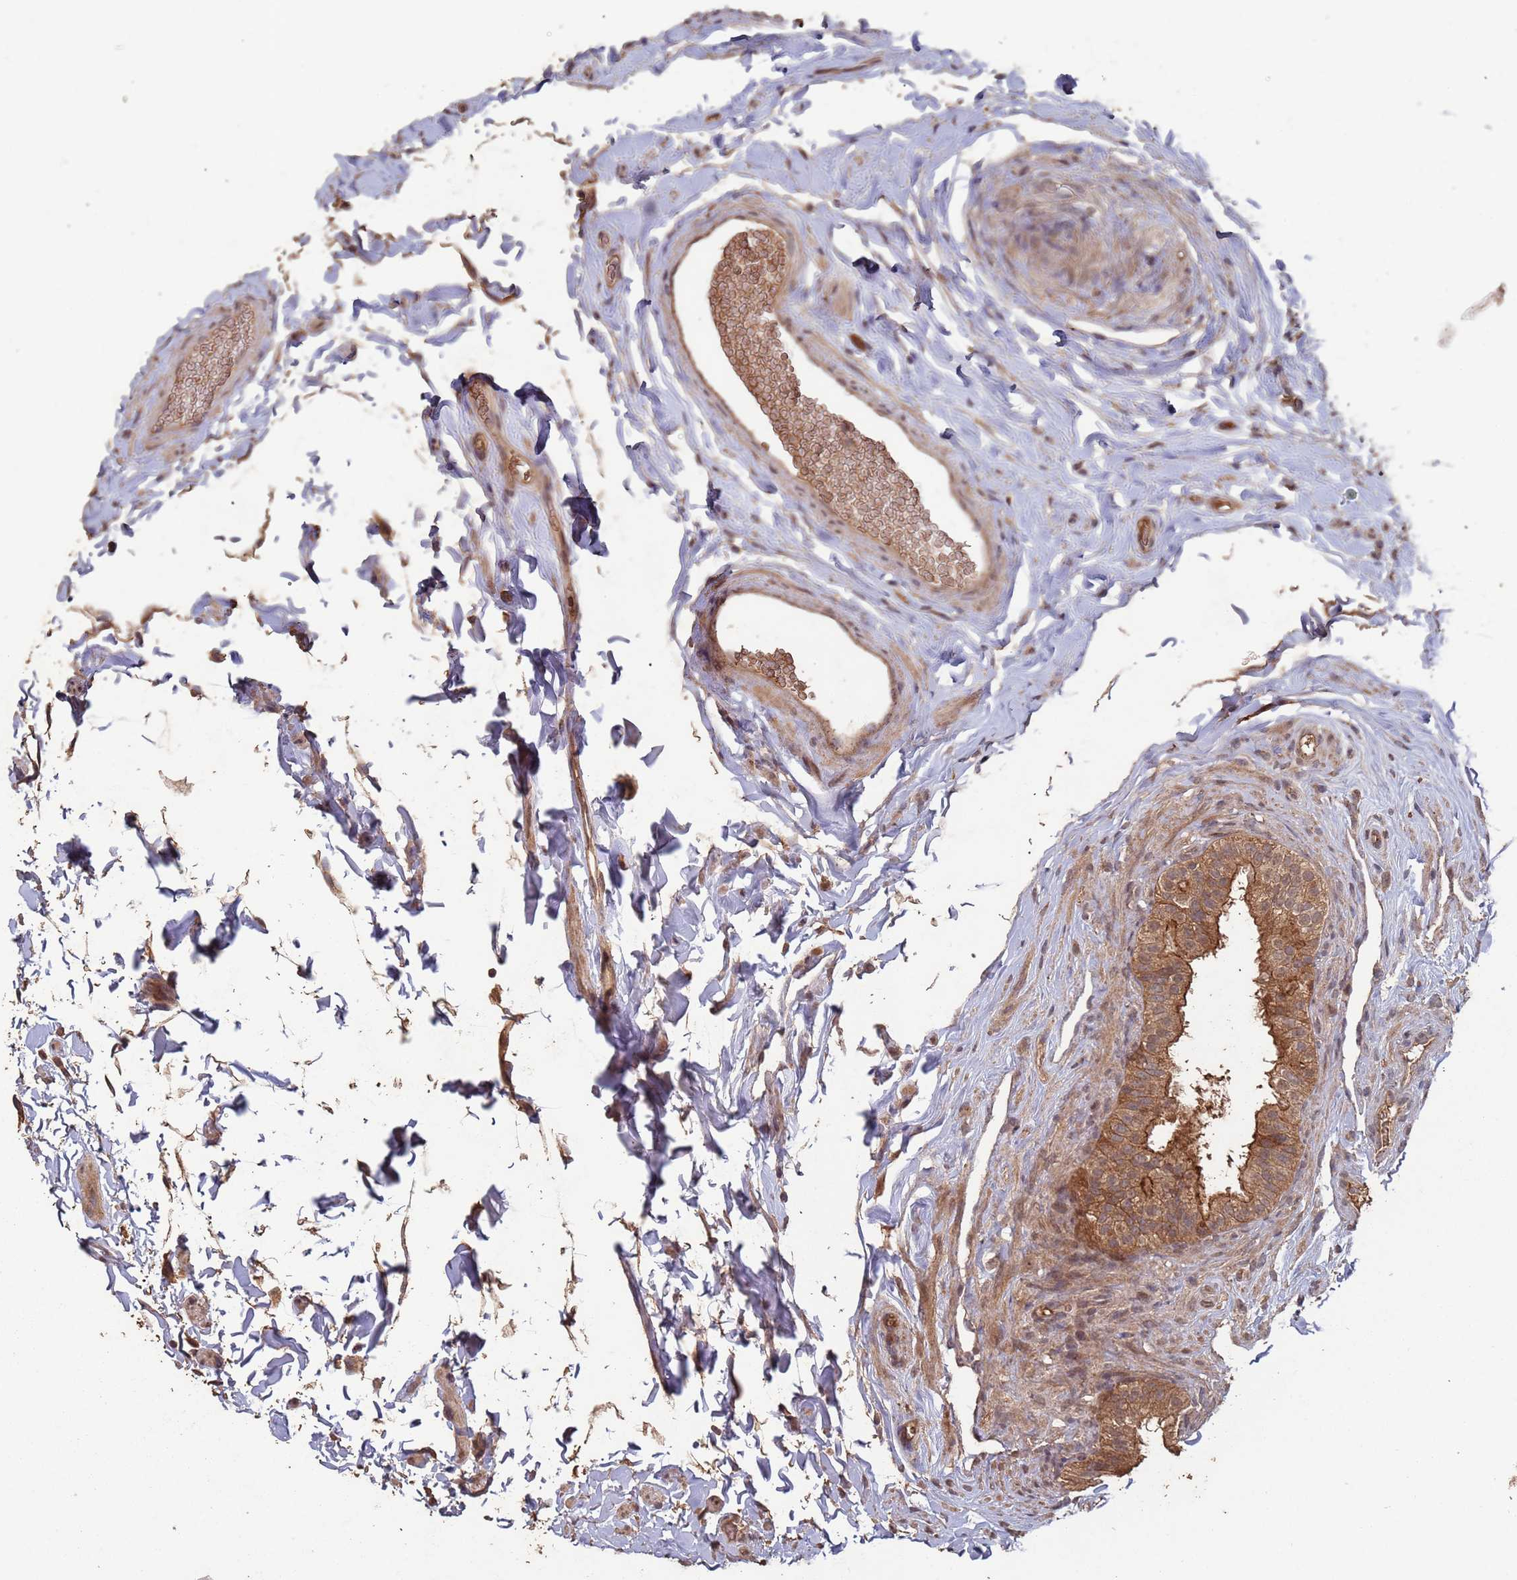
{"staining": {"intensity": "strong", "quantity": ">75%", "location": "cytoplasmic/membranous"}, "tissue": "epididymis", "cell_type": "Glandular cells", "image_type": "normal", "snomed": [{"axis": "morphology", "description": "Normal tissue, NOS"}, {"axis": "topography", "description": "Epididymis"}], "caption": "Protein analysis of benign epididymis reveals strong cytoplasmic/membranous positivity in approximately >75% of glandular cells.", "gene": "FRAT1", "patient": {"sex": "male", "age": 49}}